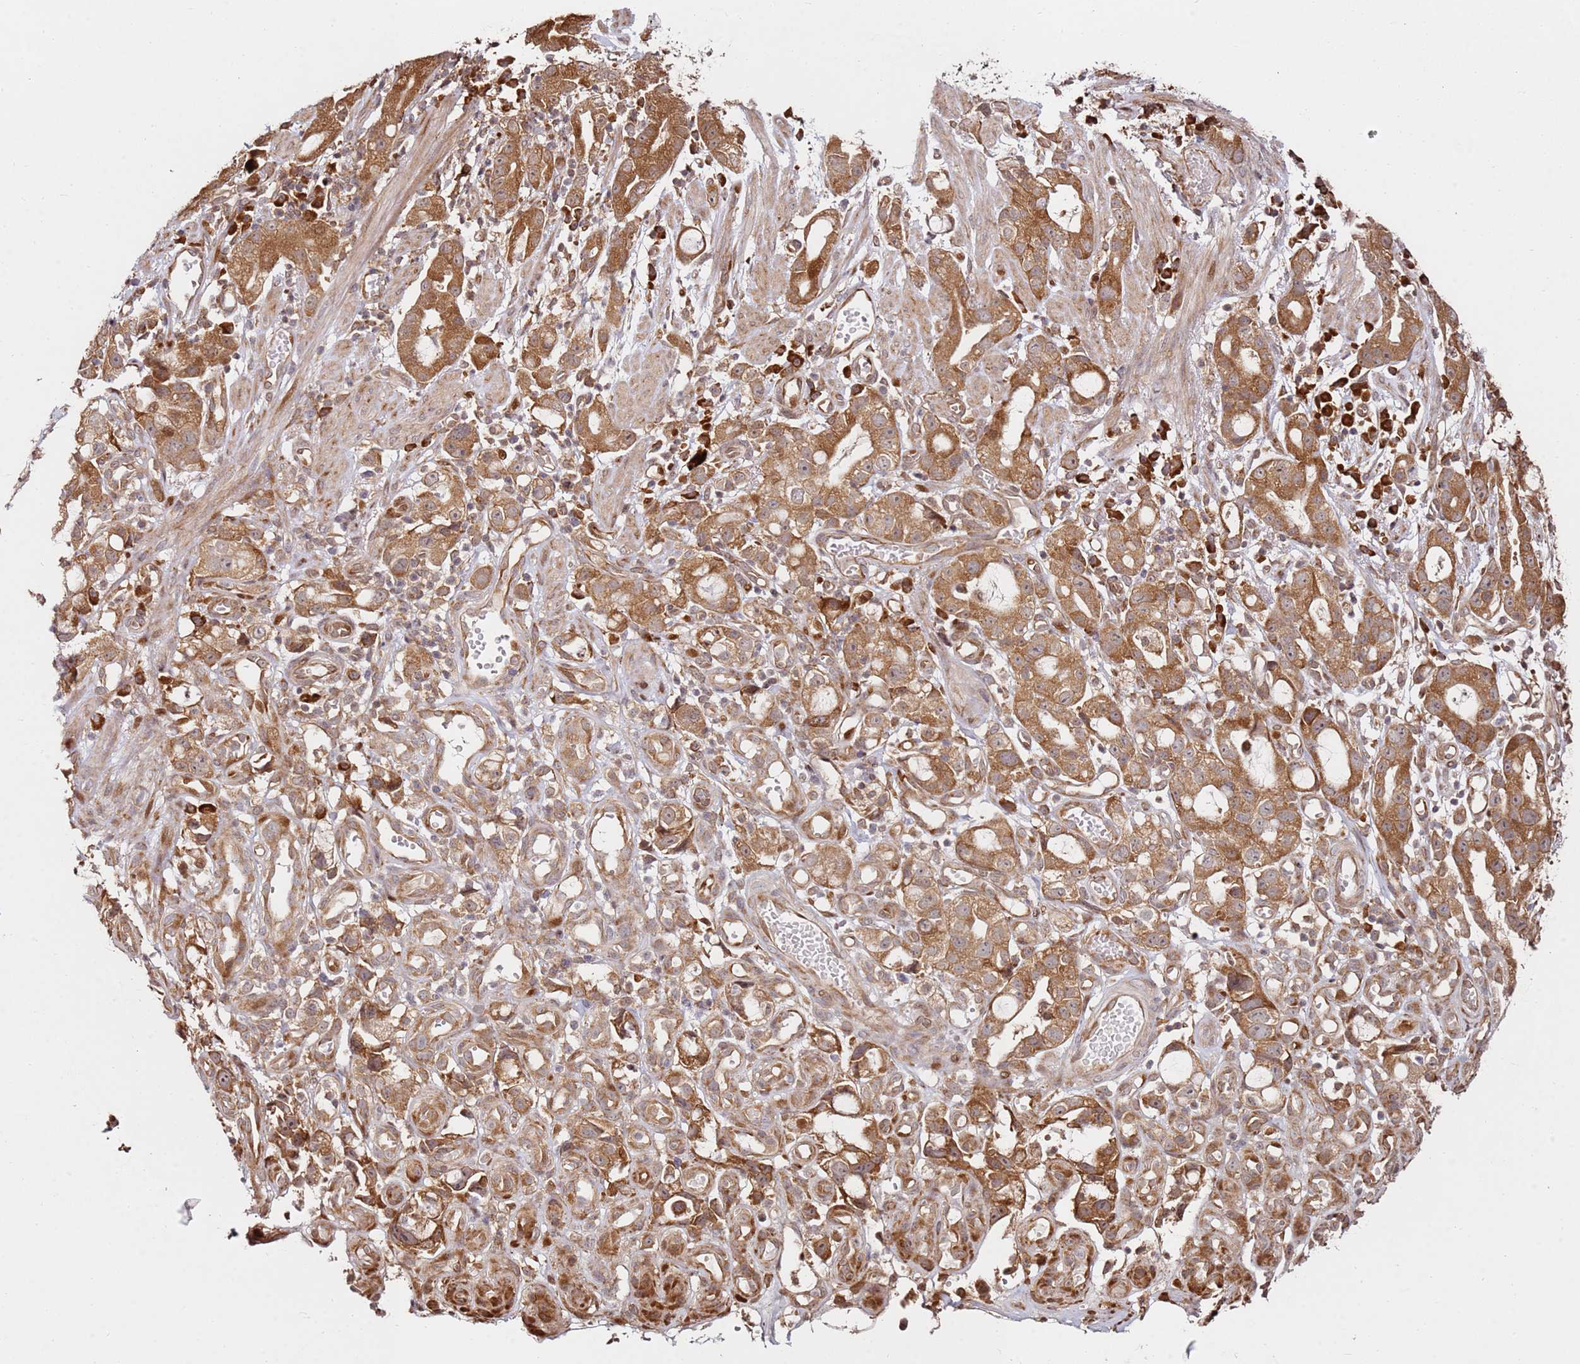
{"staining": {"intensity": "moderate", "quantity": ">75%", "location": "cytoplasmic/membranous"}, "tissue": "stomach cancer", "cell_type": "Tumor cells", "image_type": "cancer", "snomed": [{"axis": "morphology", "description": "Adenocarcinoma, NOS"}, {"axis": "topography", "description": "Stomach"}], "caption": "Protein staining of stomach cancer tissue reveals moderate cytoplasmic/membranous positivity in about >75% of tumor cells. The staining was performed using DAB (3,3'-diaminobenzidine), with brown indicating positive protein expression. Nuclei are stained blue with hematoxylin.", "gene": "RPS3A", "patient": {"sex": "male", "age": 55}}